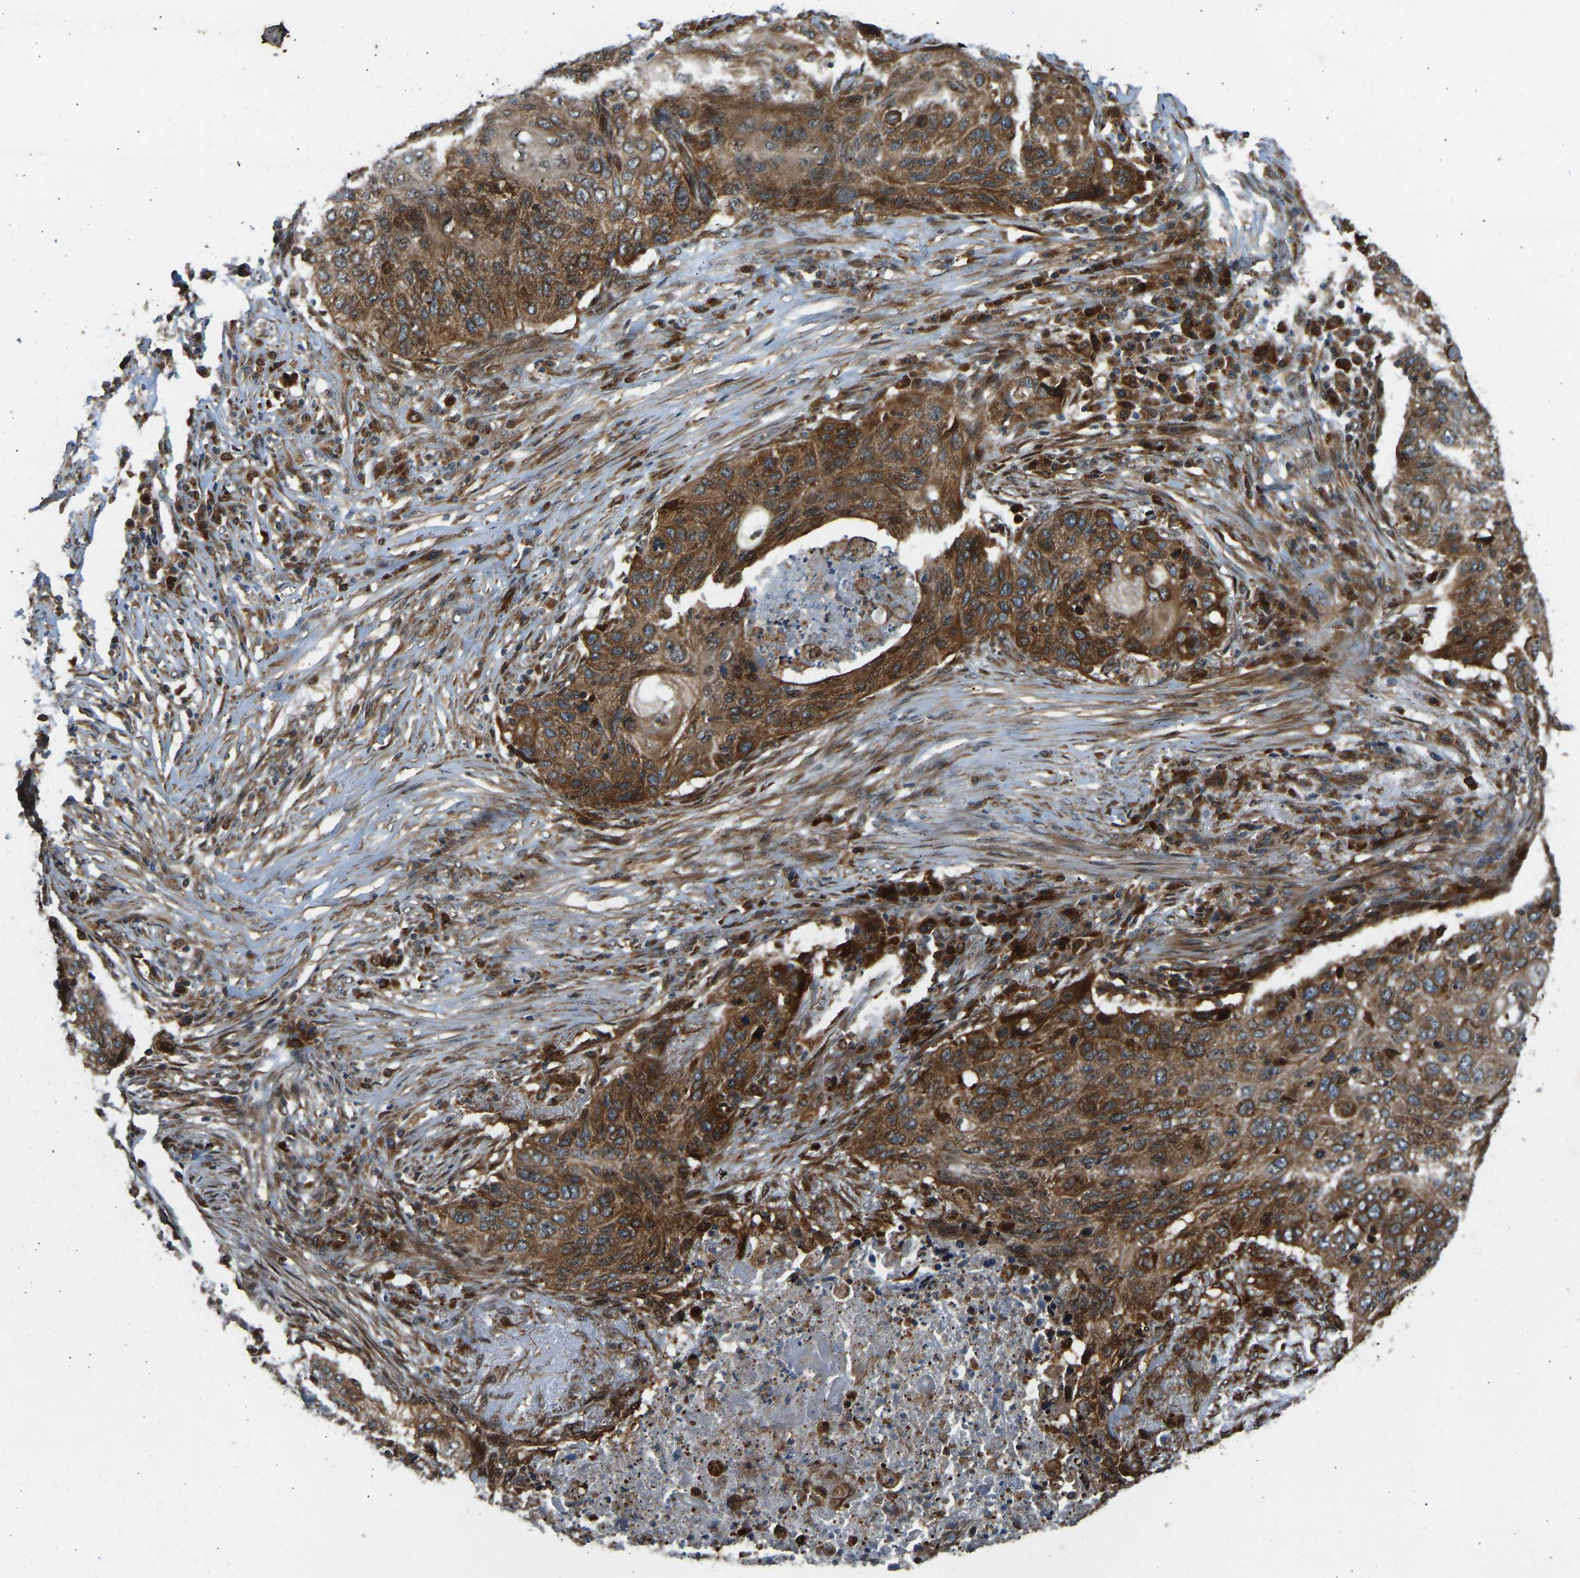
{"staining": {"intensity": "strong", "quantity": ">75%", "location": "cytoplasmic/membranous"}, "tissue": "lung cancer", "cell_type": "Tumor cells", "image_type": "cancer", "snomed": [{"axis": "morphology", "description": "Squamous cell carcinoma, NOS"}, {"axis": "topography", "description": "Lung"}], "caption": "Immunohistochemical staining of lung squamous cell carcinoma reveals high levels of strong cytoplasmic/membranous positivity in approximately >75% of tumor cells. Immunohistochemistry stains the protein of interest in brown and the nuclei are stained blue.", "gene": "OS9", "patient": {"sex": "female", "age": 63}}